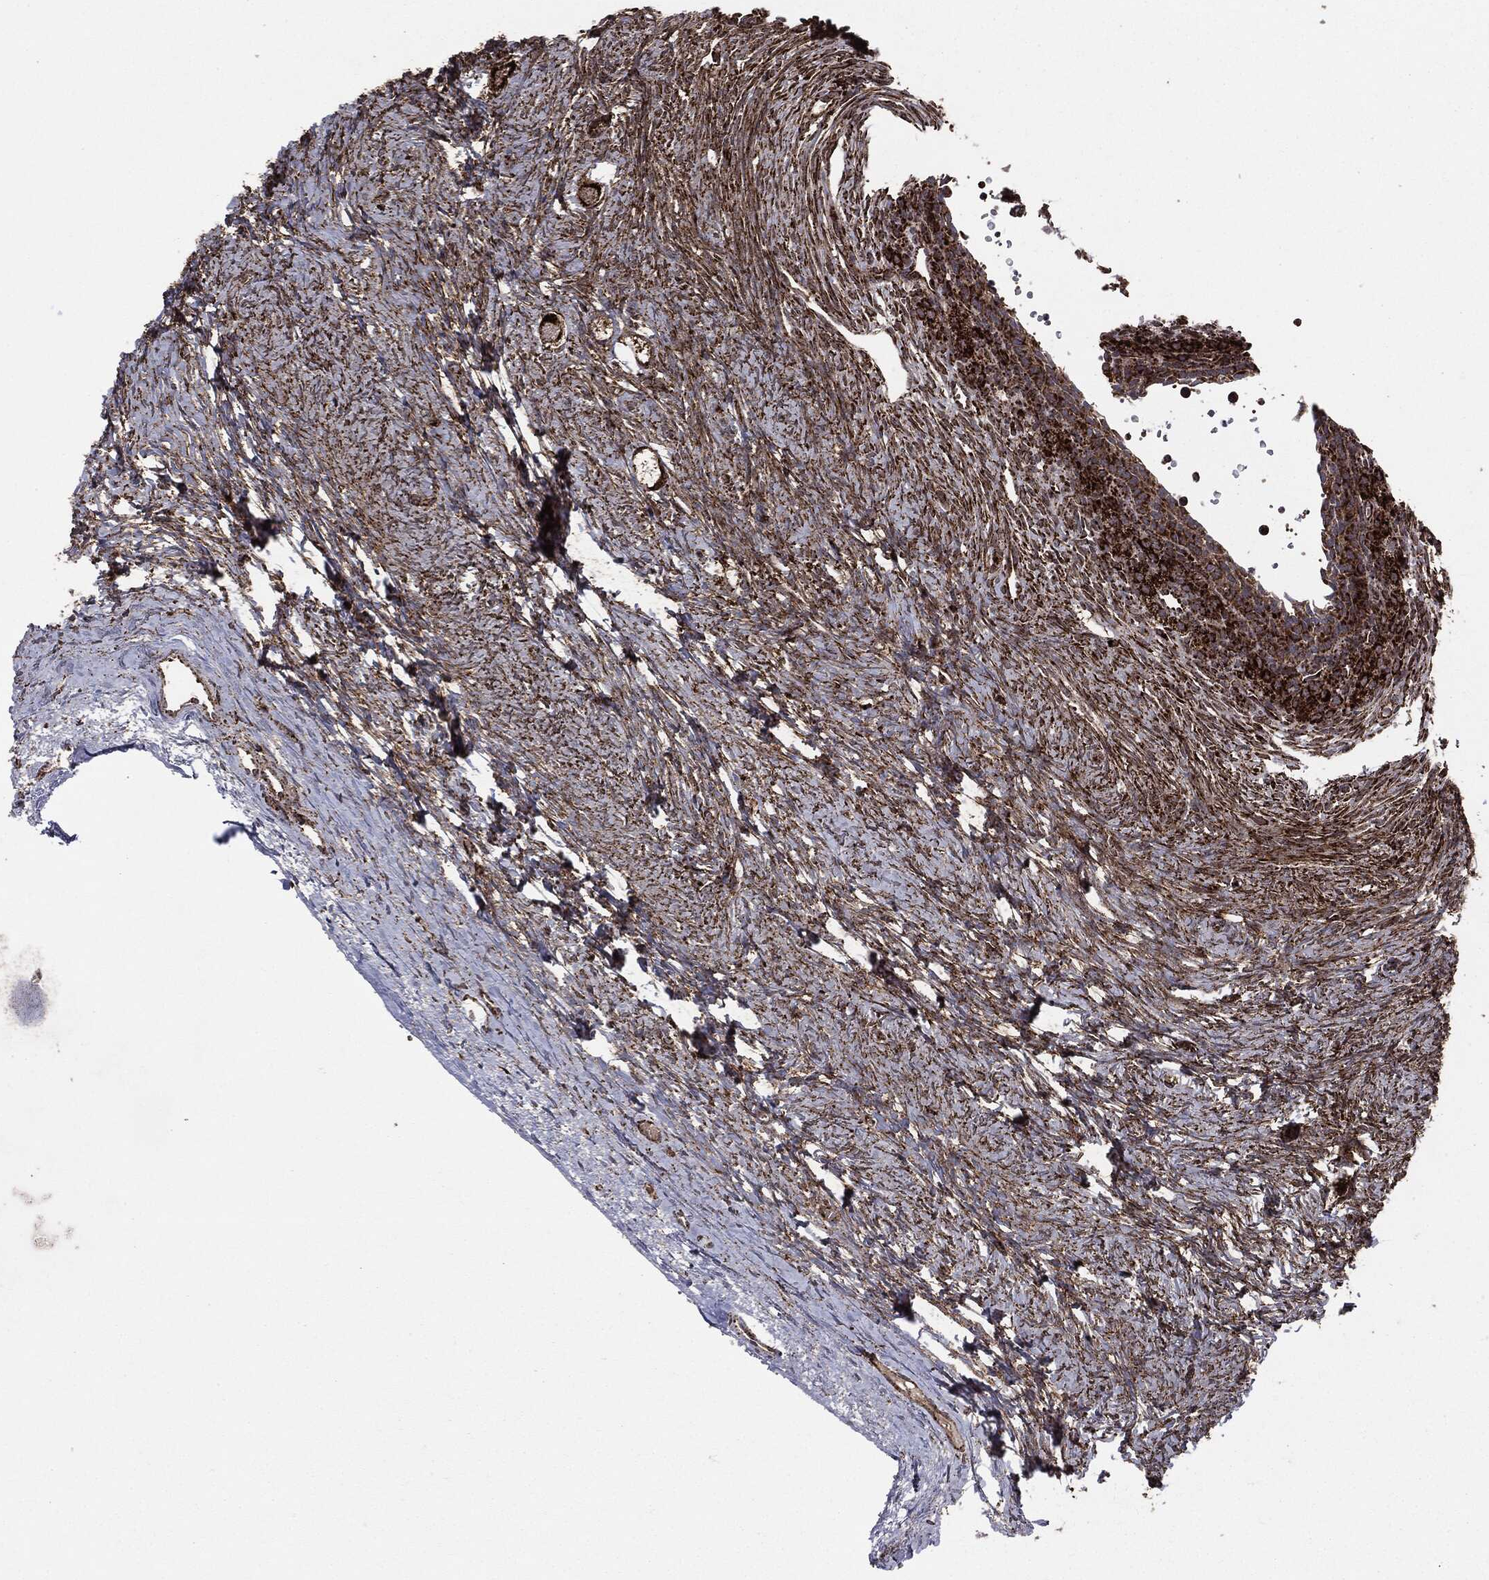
{"staining": {"intensity": "strong", "quantity": "25%-75%", "location": "cytoplasmic/membranous"}, "tissue": "ovary", "cell_type": "Follicle cells", "image_type": "normal", "snomed": [{"axis": "morphology", "description": "Normal tissue, NOS"}, {"axis": "topography", "description": "Ovary"}], "caption": "Immunohistochemistry (IHC) (DAB) staining of unremarkable ovary reveals strong cytoplasmic/membranous protein expression in approximately 25%-75% of follicle cells.", "gene": "MAP2K1", "patient": {"sex": "female", "age": 27}}